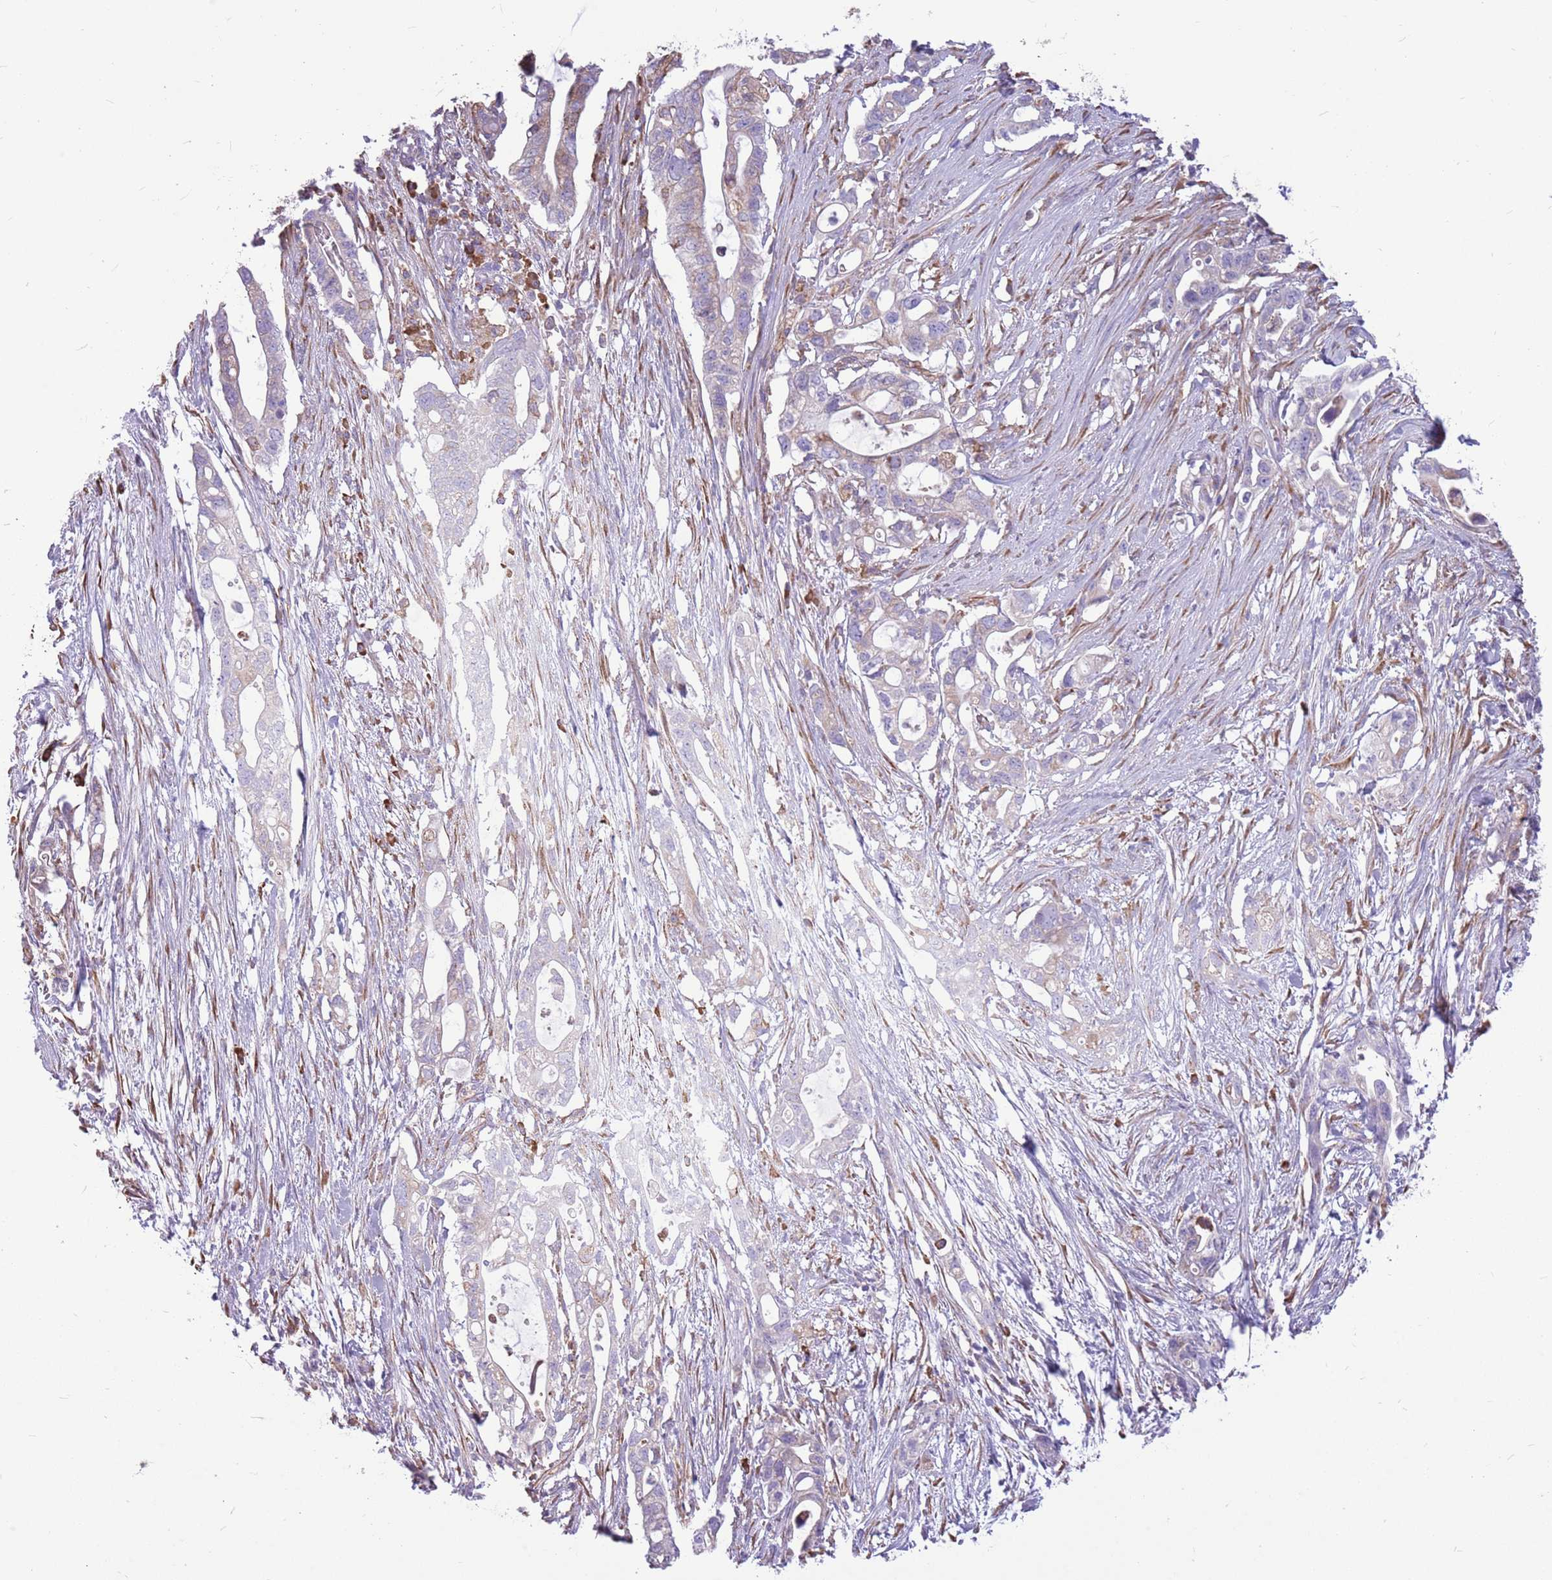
{"staining": {"intensity": "weak", "quantity": "<25%", "location": "cytoplasmic/membranous"}, "tissue": "pancreatic cancer", "cell_type": "Tumor cells", "image_type": "cancer", "snomed": [{"axis": "morphology", "description": "Adenocarcinoma, NOS"}, {"axis": "topography", "description": "Pancreas"}], "caption": "High magnification brightfield microscopy of pancreatic adenocarcinoma stained with DAB (brown) and counterstained with hematoxylin (blue): tumor cells show no significant positivity.", "gene": "KCTD19", "patient": {"sex": "female", "age": 72}}